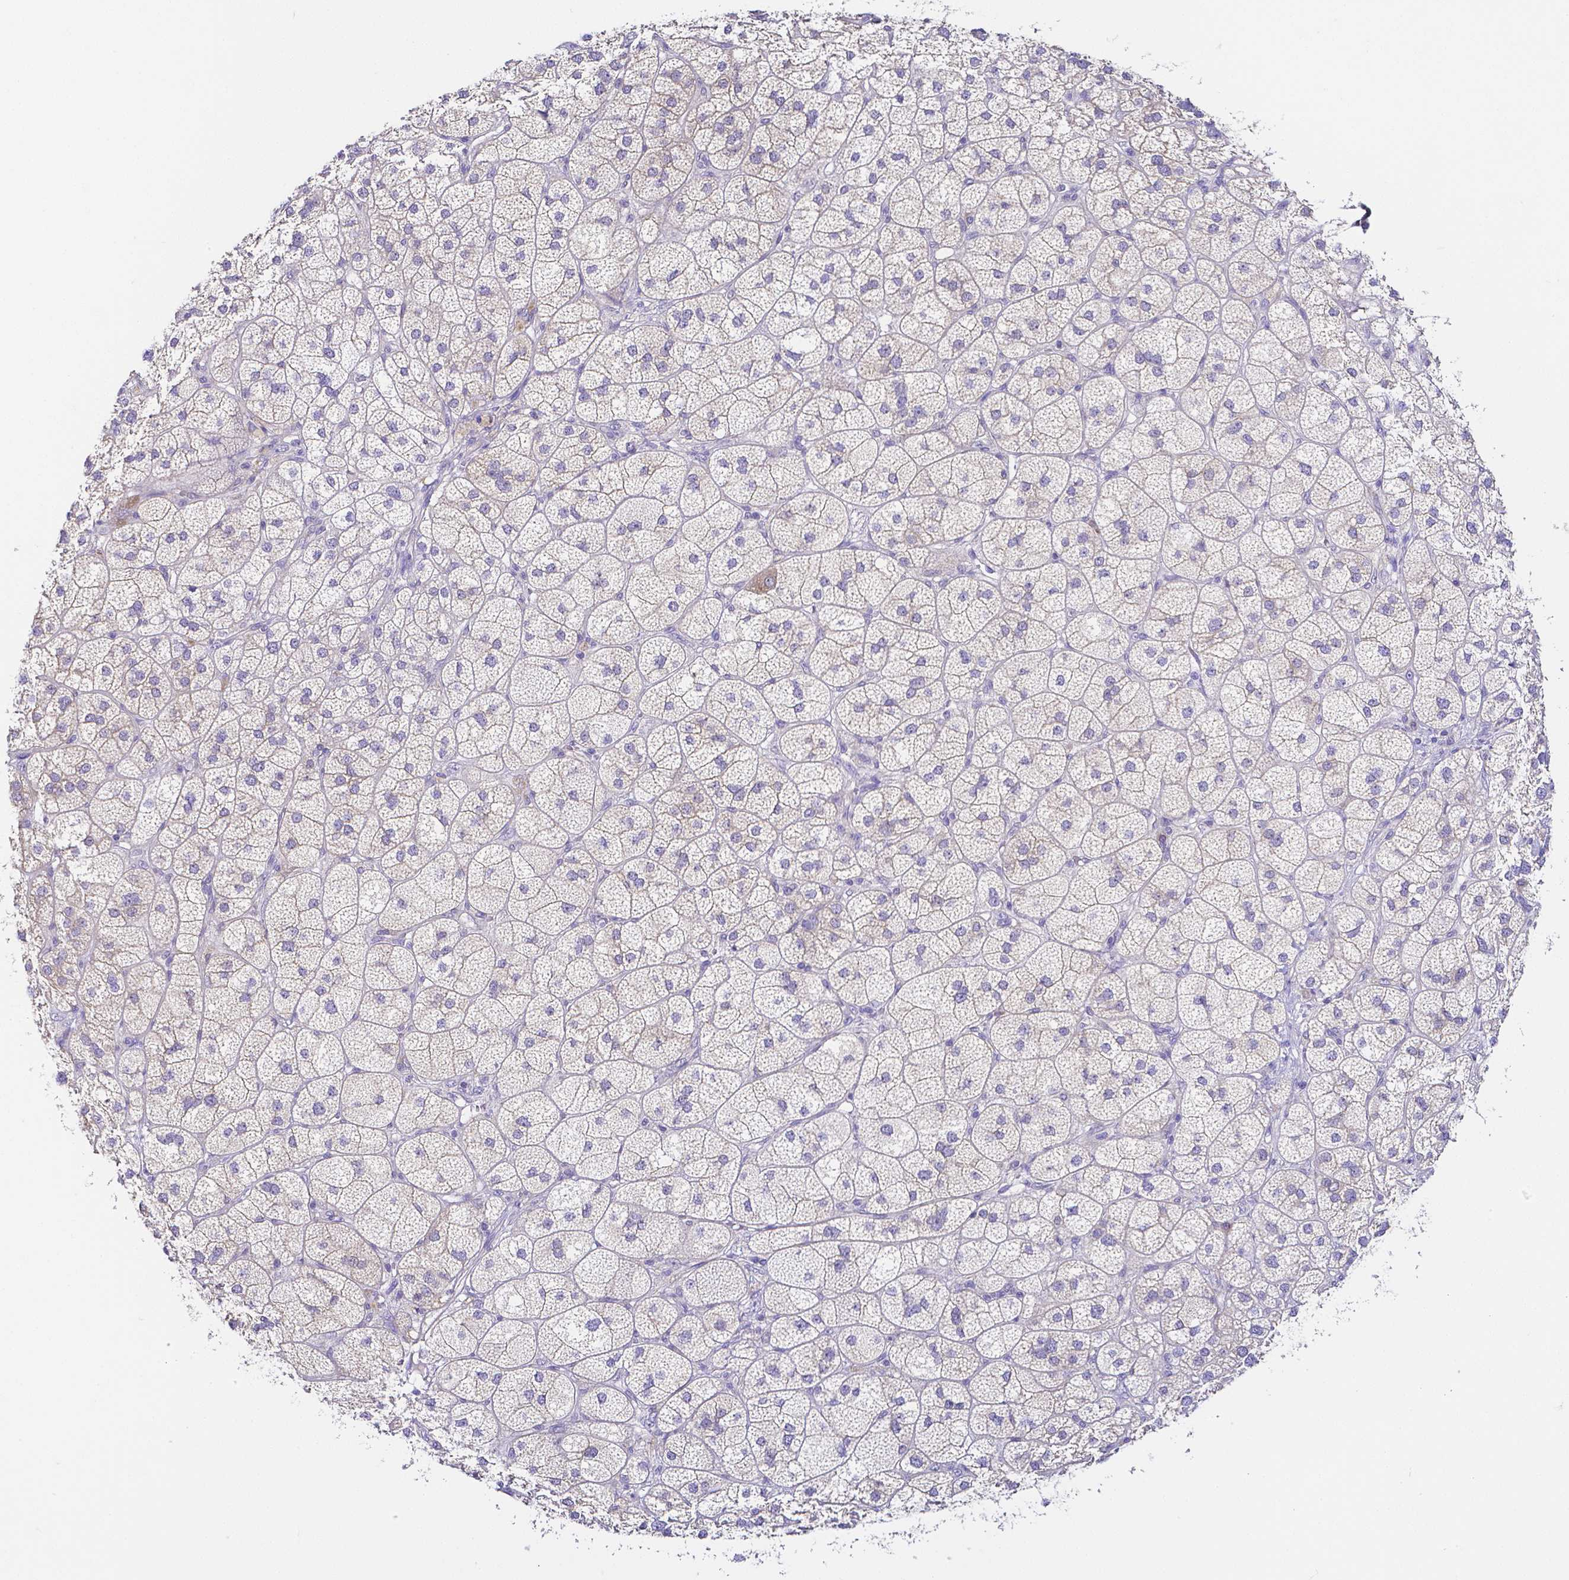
{"staining": {"intensity": "weak", "quantity": "25%-75%", "location": "cytoplasmic/membranous"}, "tissue": "adrenal gland", "cell_type": "Glandular cells", "image_type": "normal", "snomed": [{"axis": "morphology", "description": "Normal tissue, NOS"}, {"axis": "topography", "description": "Adrenal gland"}], "caption": "Glandular cells demonstrate low levels of weak cytoplasmic/membranous expression in about 25%-75% of cells in normal human adrenal gland. The protein of interest is stained brown, and the nuclei are stained in blue (DAB IHC with brightfield microscopy, high magnification).", "gene": "PKP3", "patient": {"sex": "female", "age": 60}}